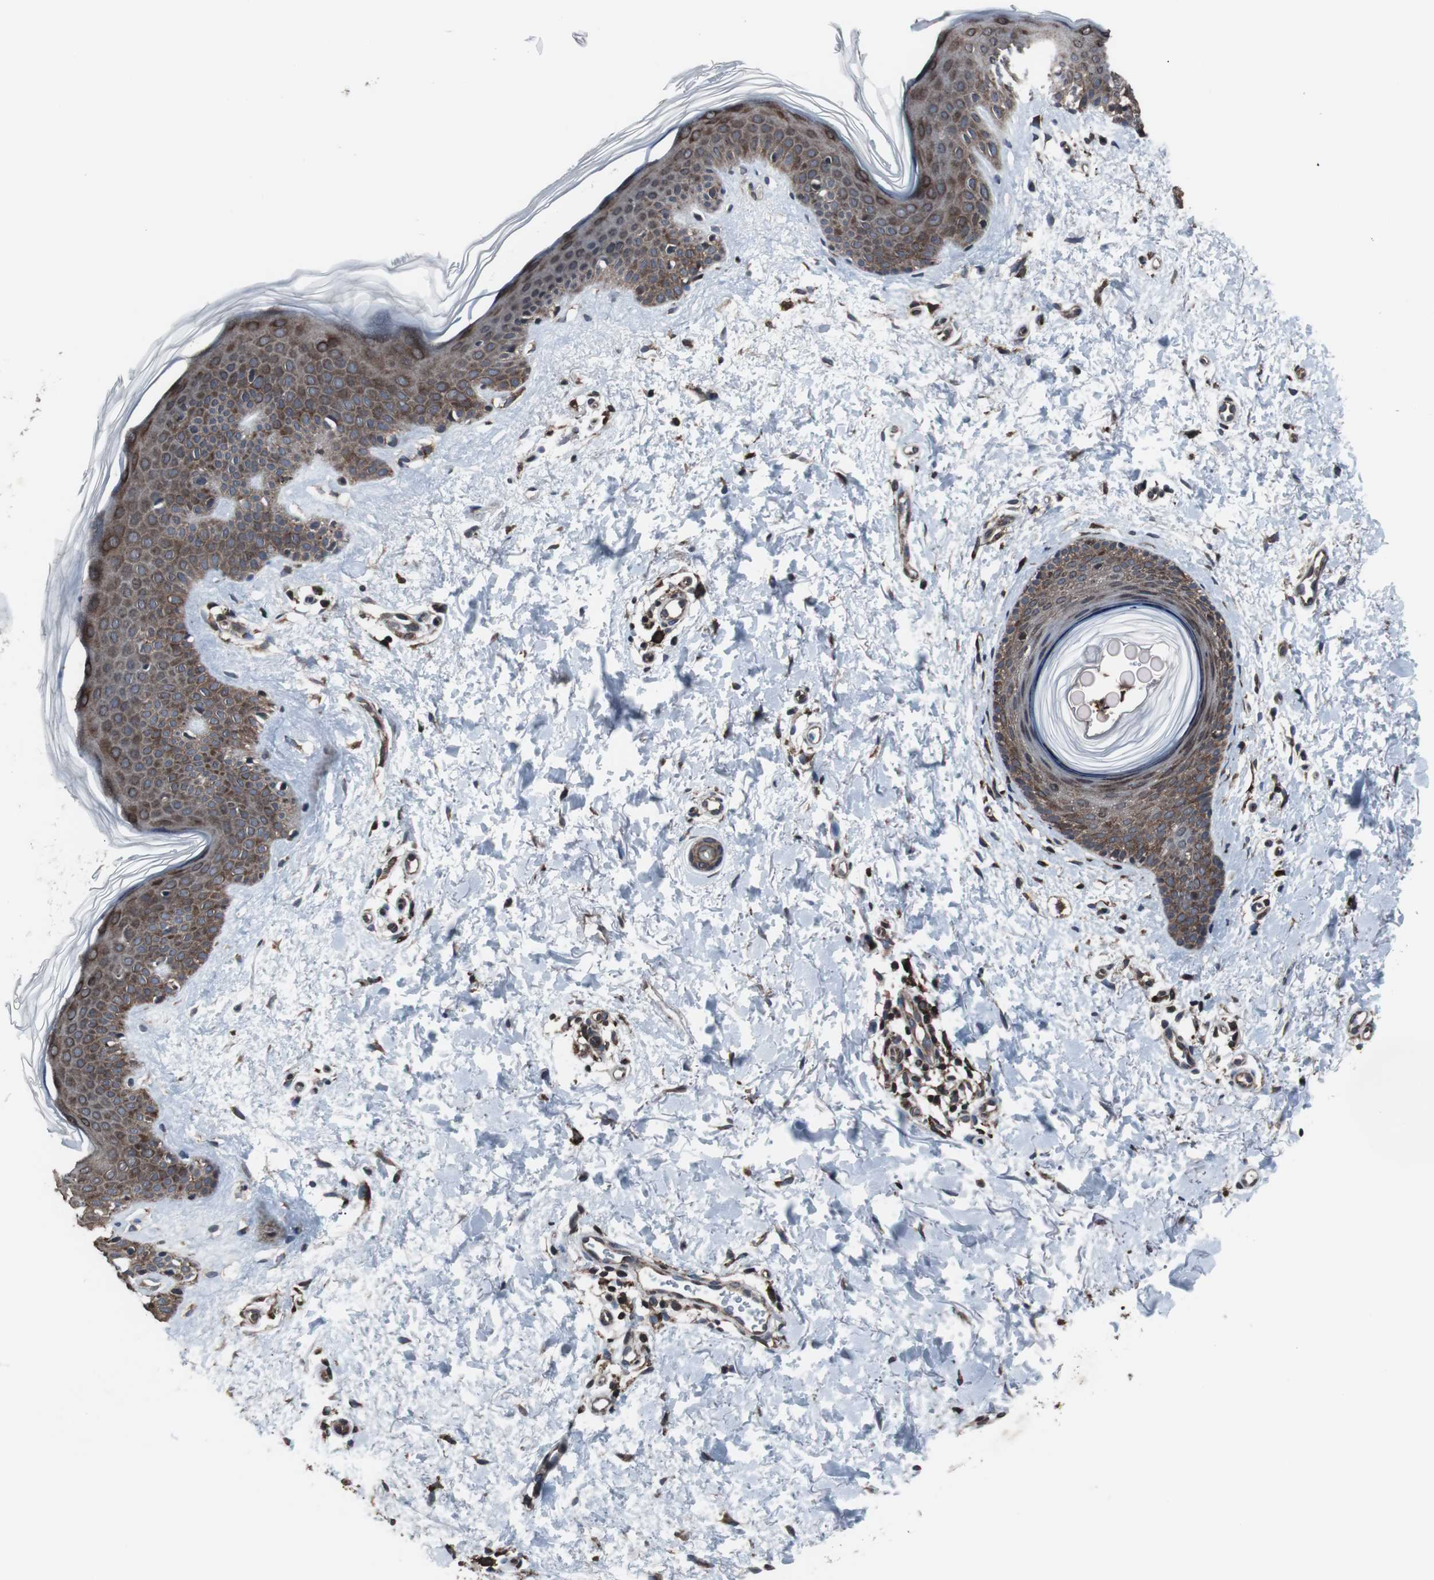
{"staining": {"intensity": "moderate", "quantity": ">75%", "location": "cytoplasmic/membranous"}, "tissue": "skin", "cell_type": "Fibroblasts", "image_type": "normal", "snomed": [{"axis": "morphology", "description": "Normal tissue, NOS"}, {"axis": "topography", "description": "Skin"}], "caption": "Protein expression by immunohistochemistry displays moderate cytoplasmic/membranous expression in approximately >75% of fibroblasts in normal skin.", "gene": "USP10", "patient": {"sex": "female", "age": 56}}